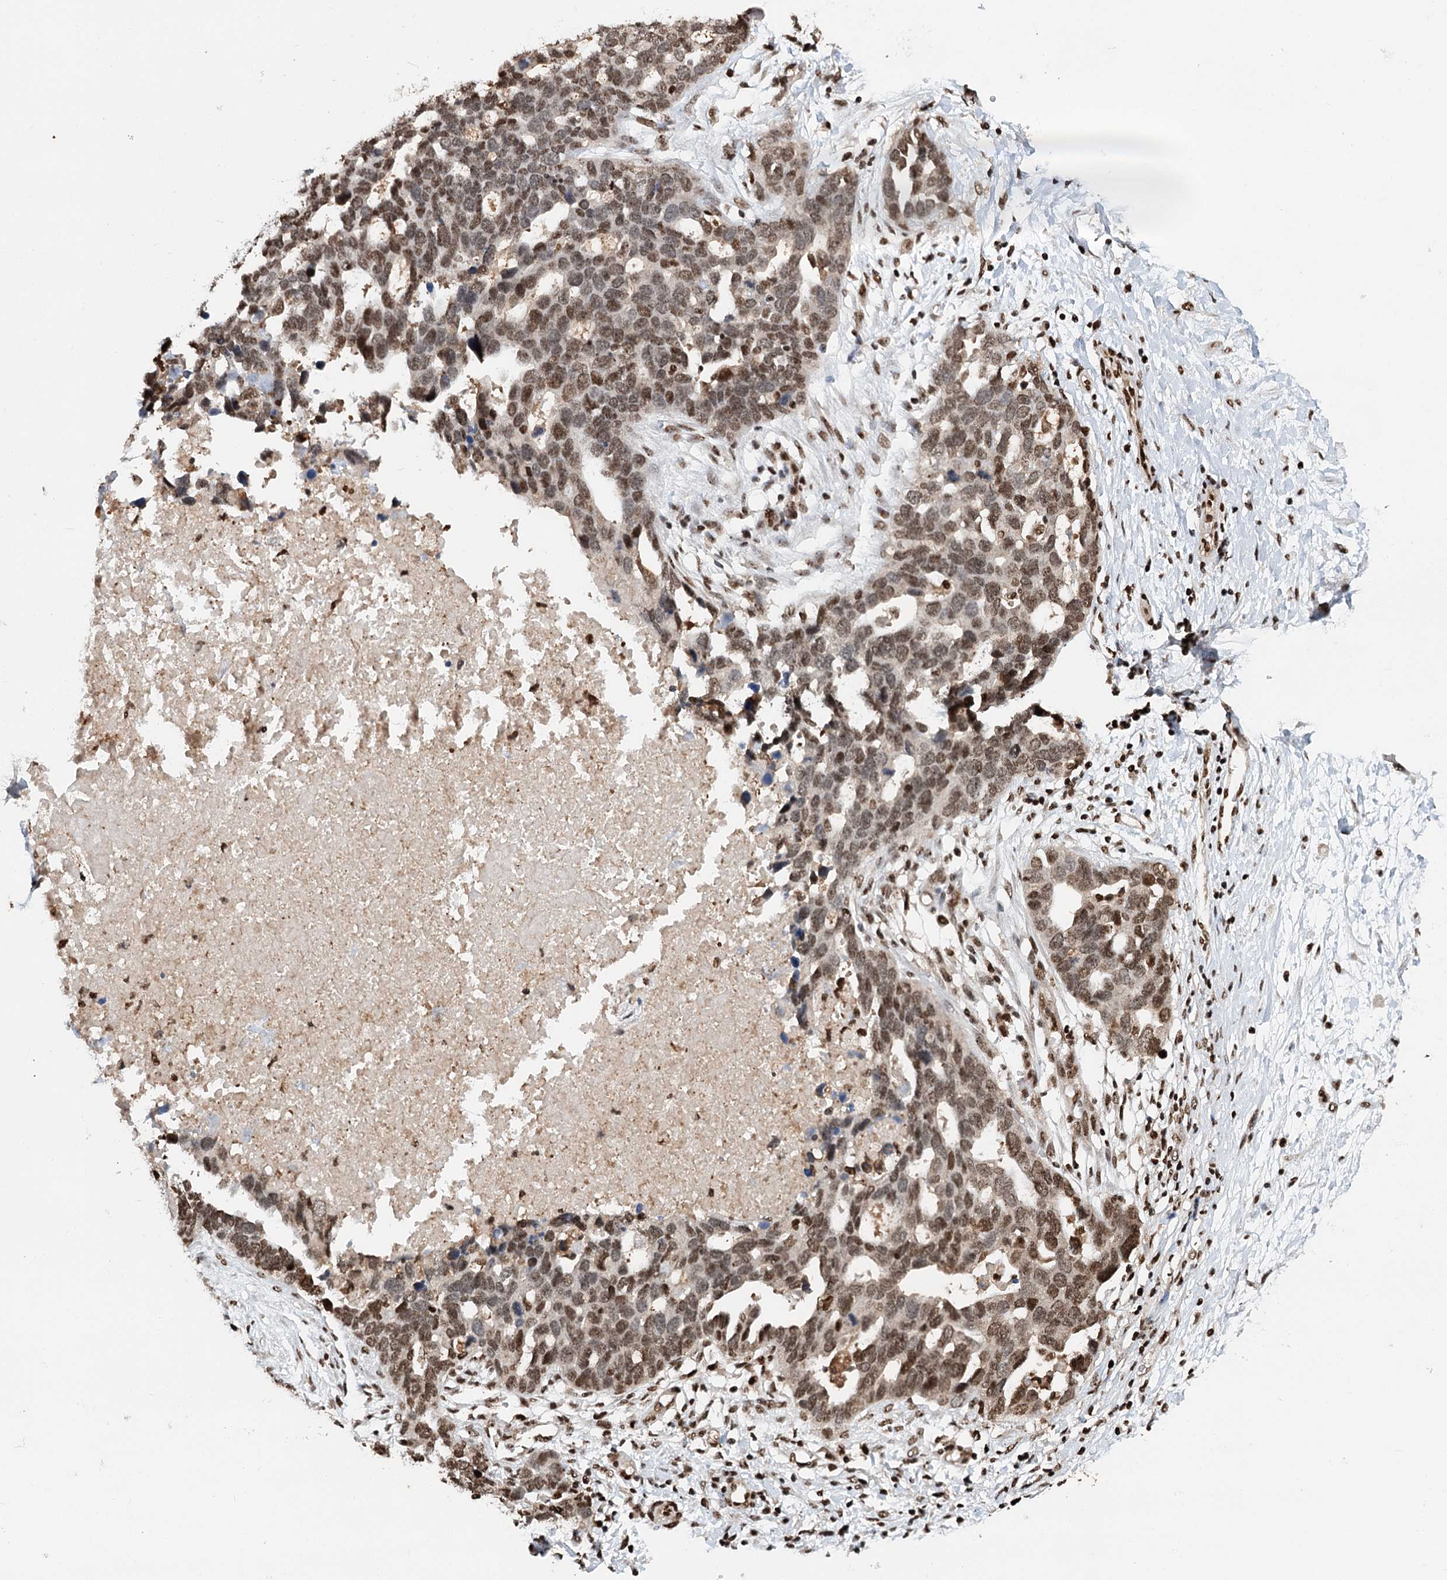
{"staining": {"intensity": "moderate", "quantity": "25%-75%", "location": "nuclear"}, "tissue": "ovarian cancer", "cell_type": "Tumor cells", "image_type": "cancer", "snomed": [{"axis": "morphology", "description": "Cystadenocarcinoma, serous, NOS"}, {"axis": "topography", "description": "Ovary"}], "caption": "Tumor cells demonstrate moderate nuclear staining in approximately 25%-75% of cells in ovarian cancer (serous cystadenocarcinoma).", "gene": "RPS27A", "patient": {"sex": "female", "age": 54}}